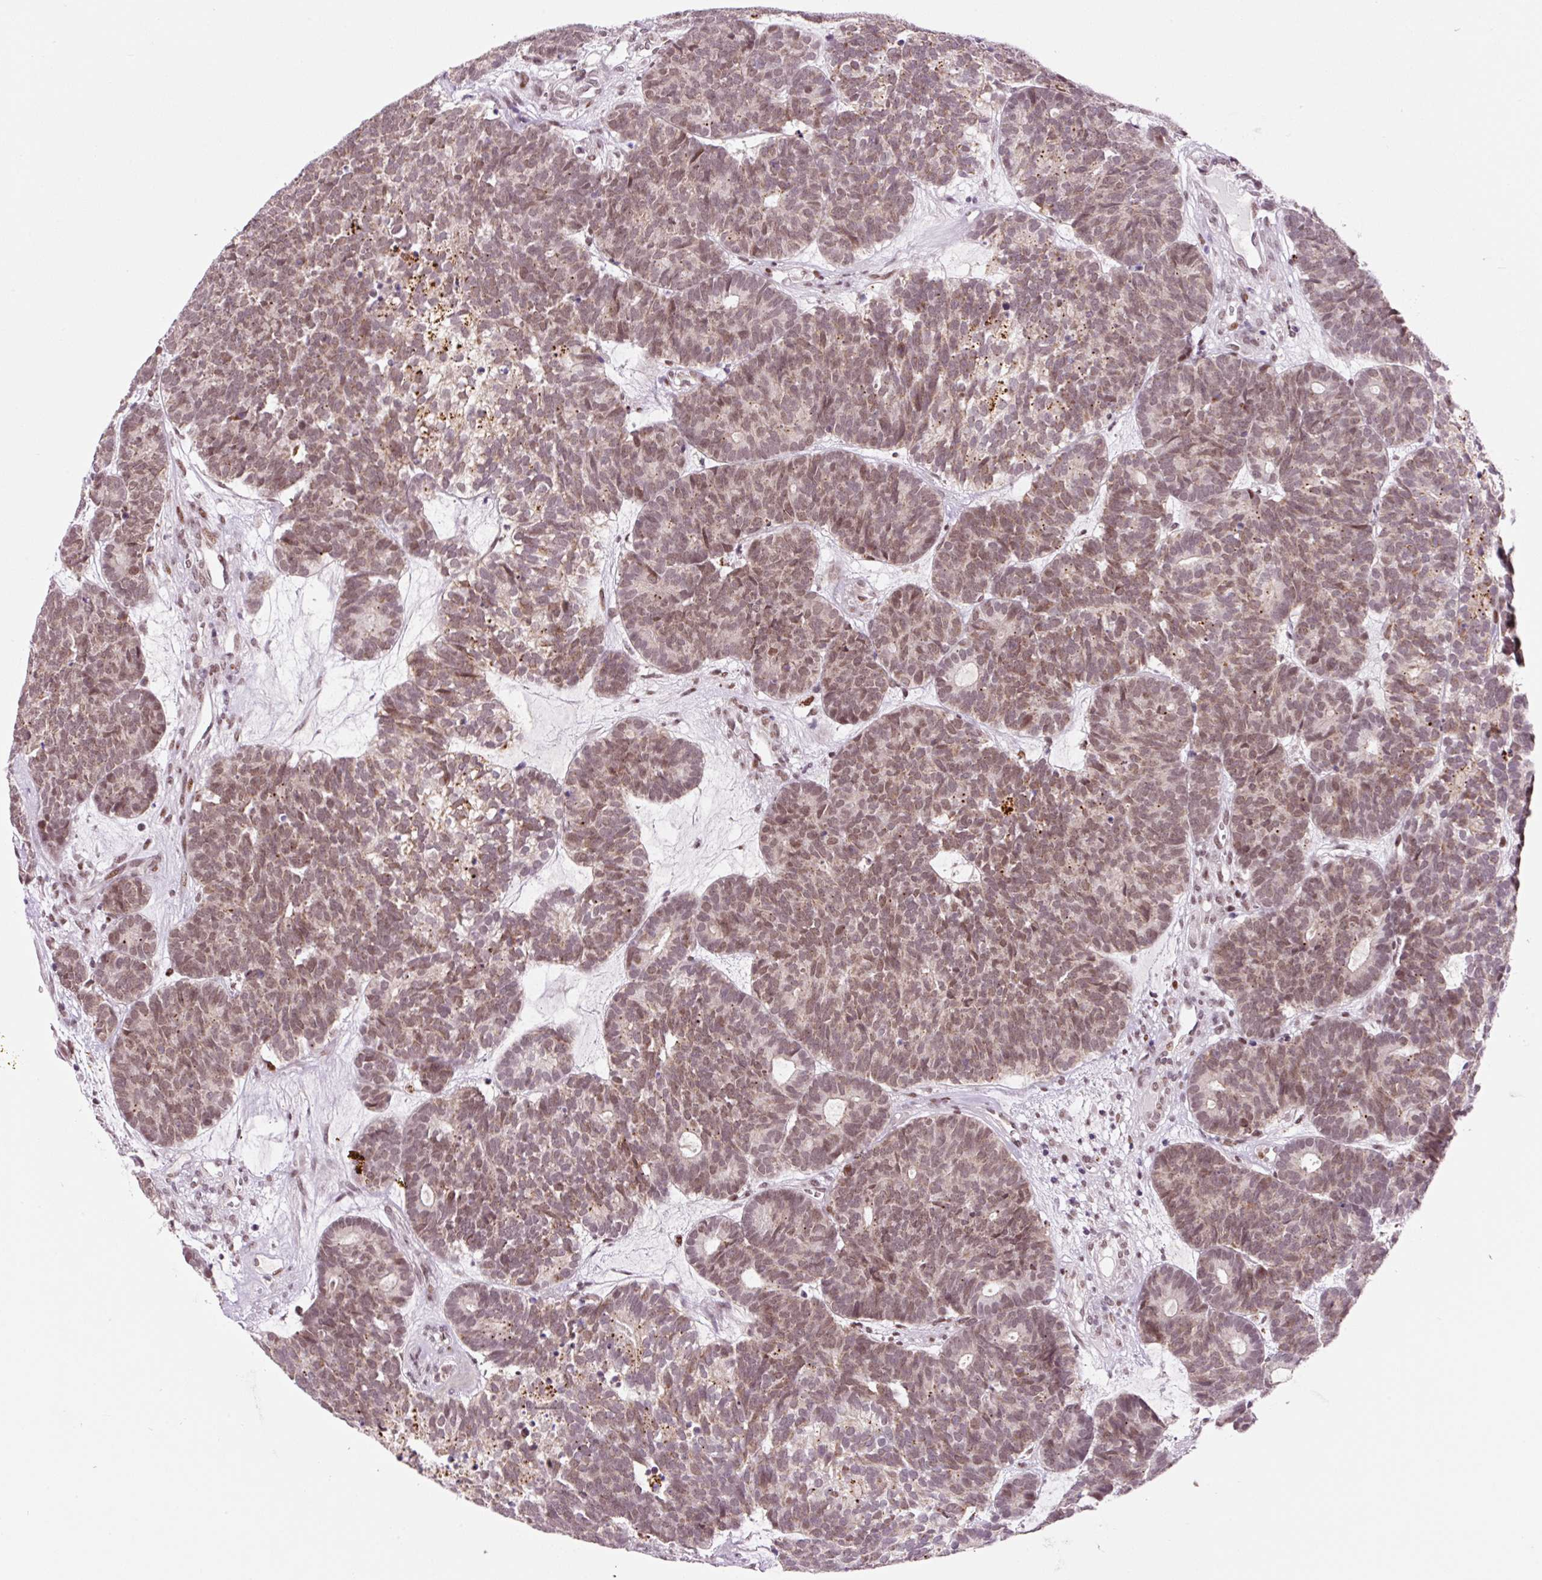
{"staining": {"intensity": "moderate", "quantity": ">75%", "location": "nuclear"}, "tissue": "head and neck cancer", "cell_type": "Tumor cells", "image_type": "cancer", "snomed": [{"axis": "morphology", "description": "Adenocarcinoma, NOS"}, {"axis": "topography", "description": "Head-Neck"}], "caption": "Immunohistochemistry (IHC) micrograph of human adenocarcinoma (head and neck) stained for a protein (brown), which displays medium levels of moderate nuclear positivity in approximately >75% of tumor cells.", "gene": "CCNL2", "patient": {"sex": "female", "age": 81}}